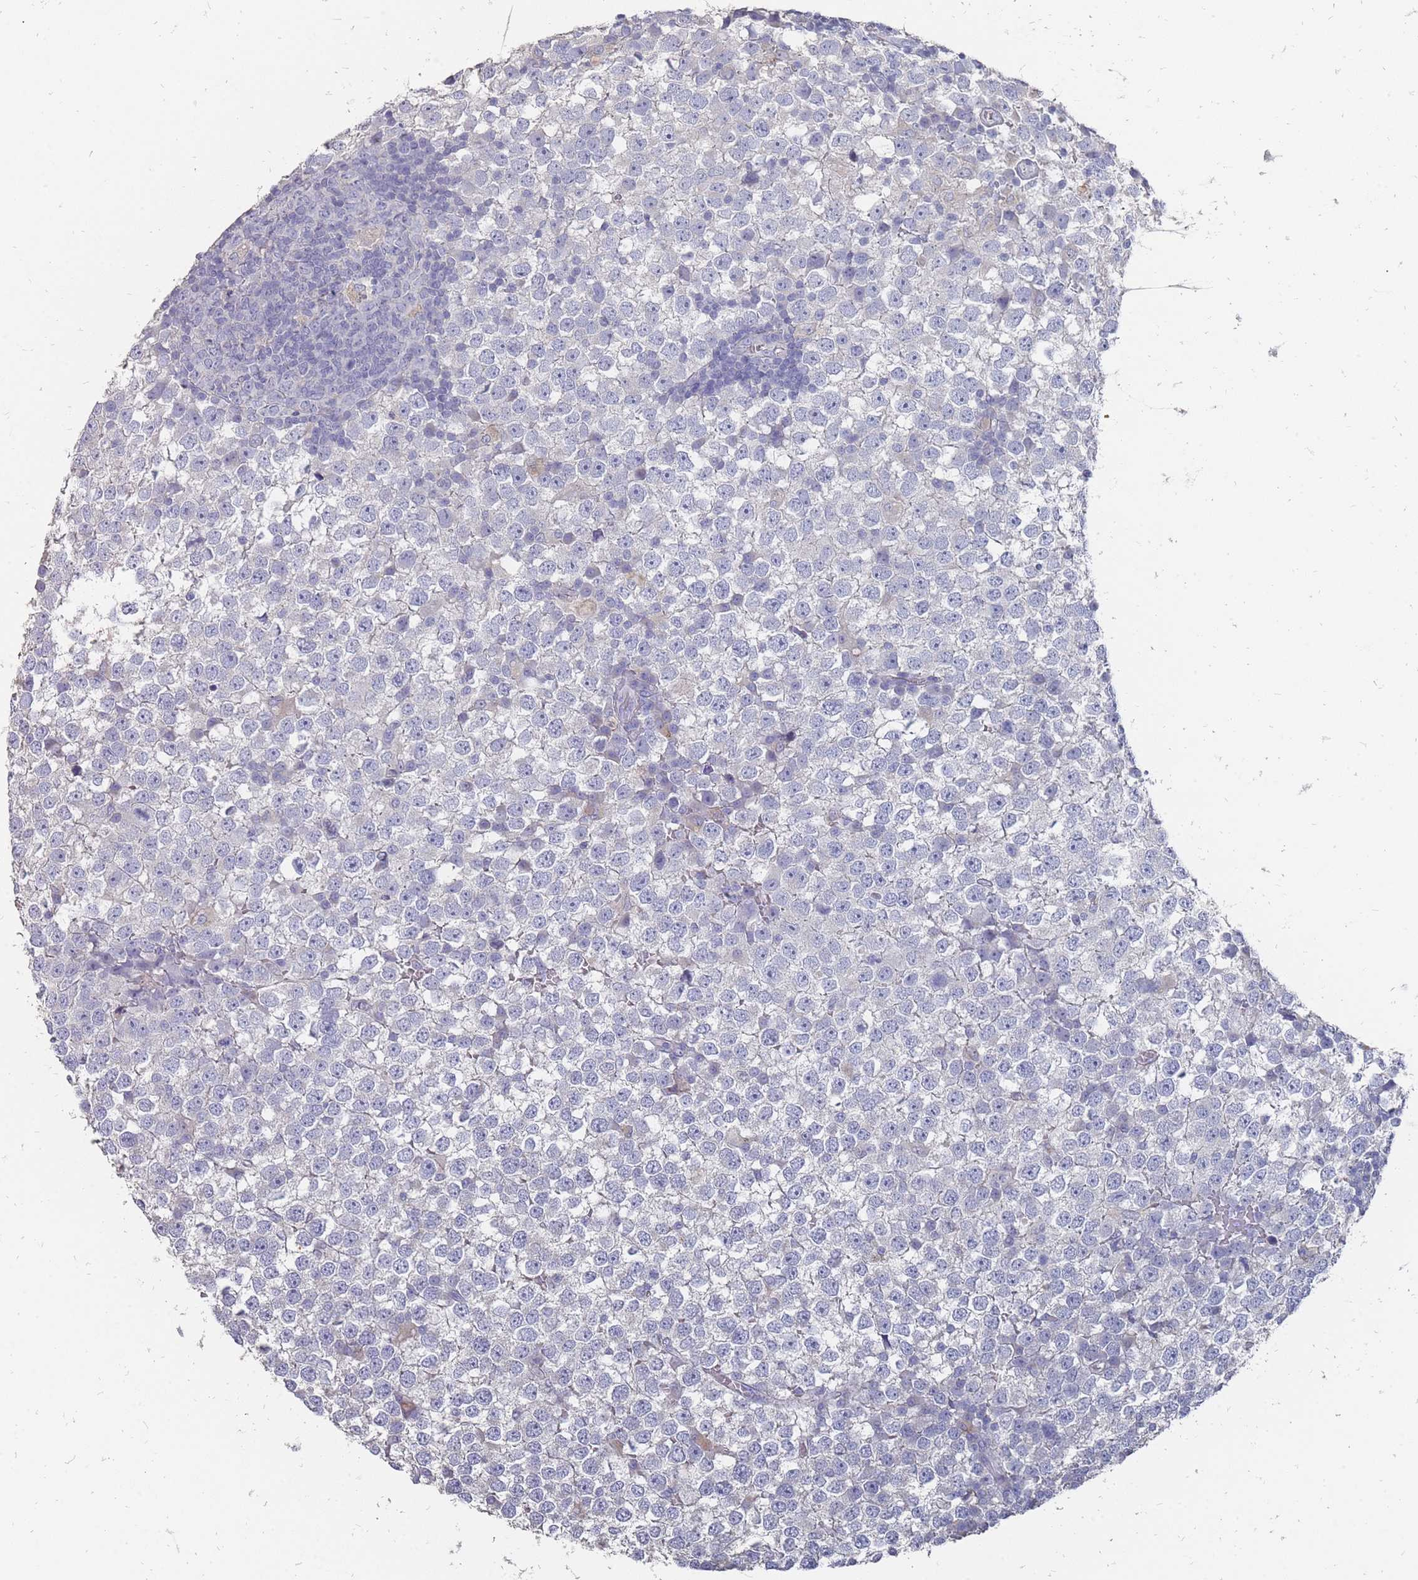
{"staining": {"intensity": "negative", "quantity": "none", "location": "none"}, "tissue": "testis cancer", "cell_type": "Tumor cells", "image_type": "cancer", "snomed": [{"axis": "morphology", "description": "Seminoma, NOS"}, {"axis": "topography", "description": "Testis"}], "caption": "Histopathology image shows no significant protein staining in tumor cells of testis cancer (seminoma).", "gene": "OTULINL", "patient": {"sex": "male", "age": 65}}